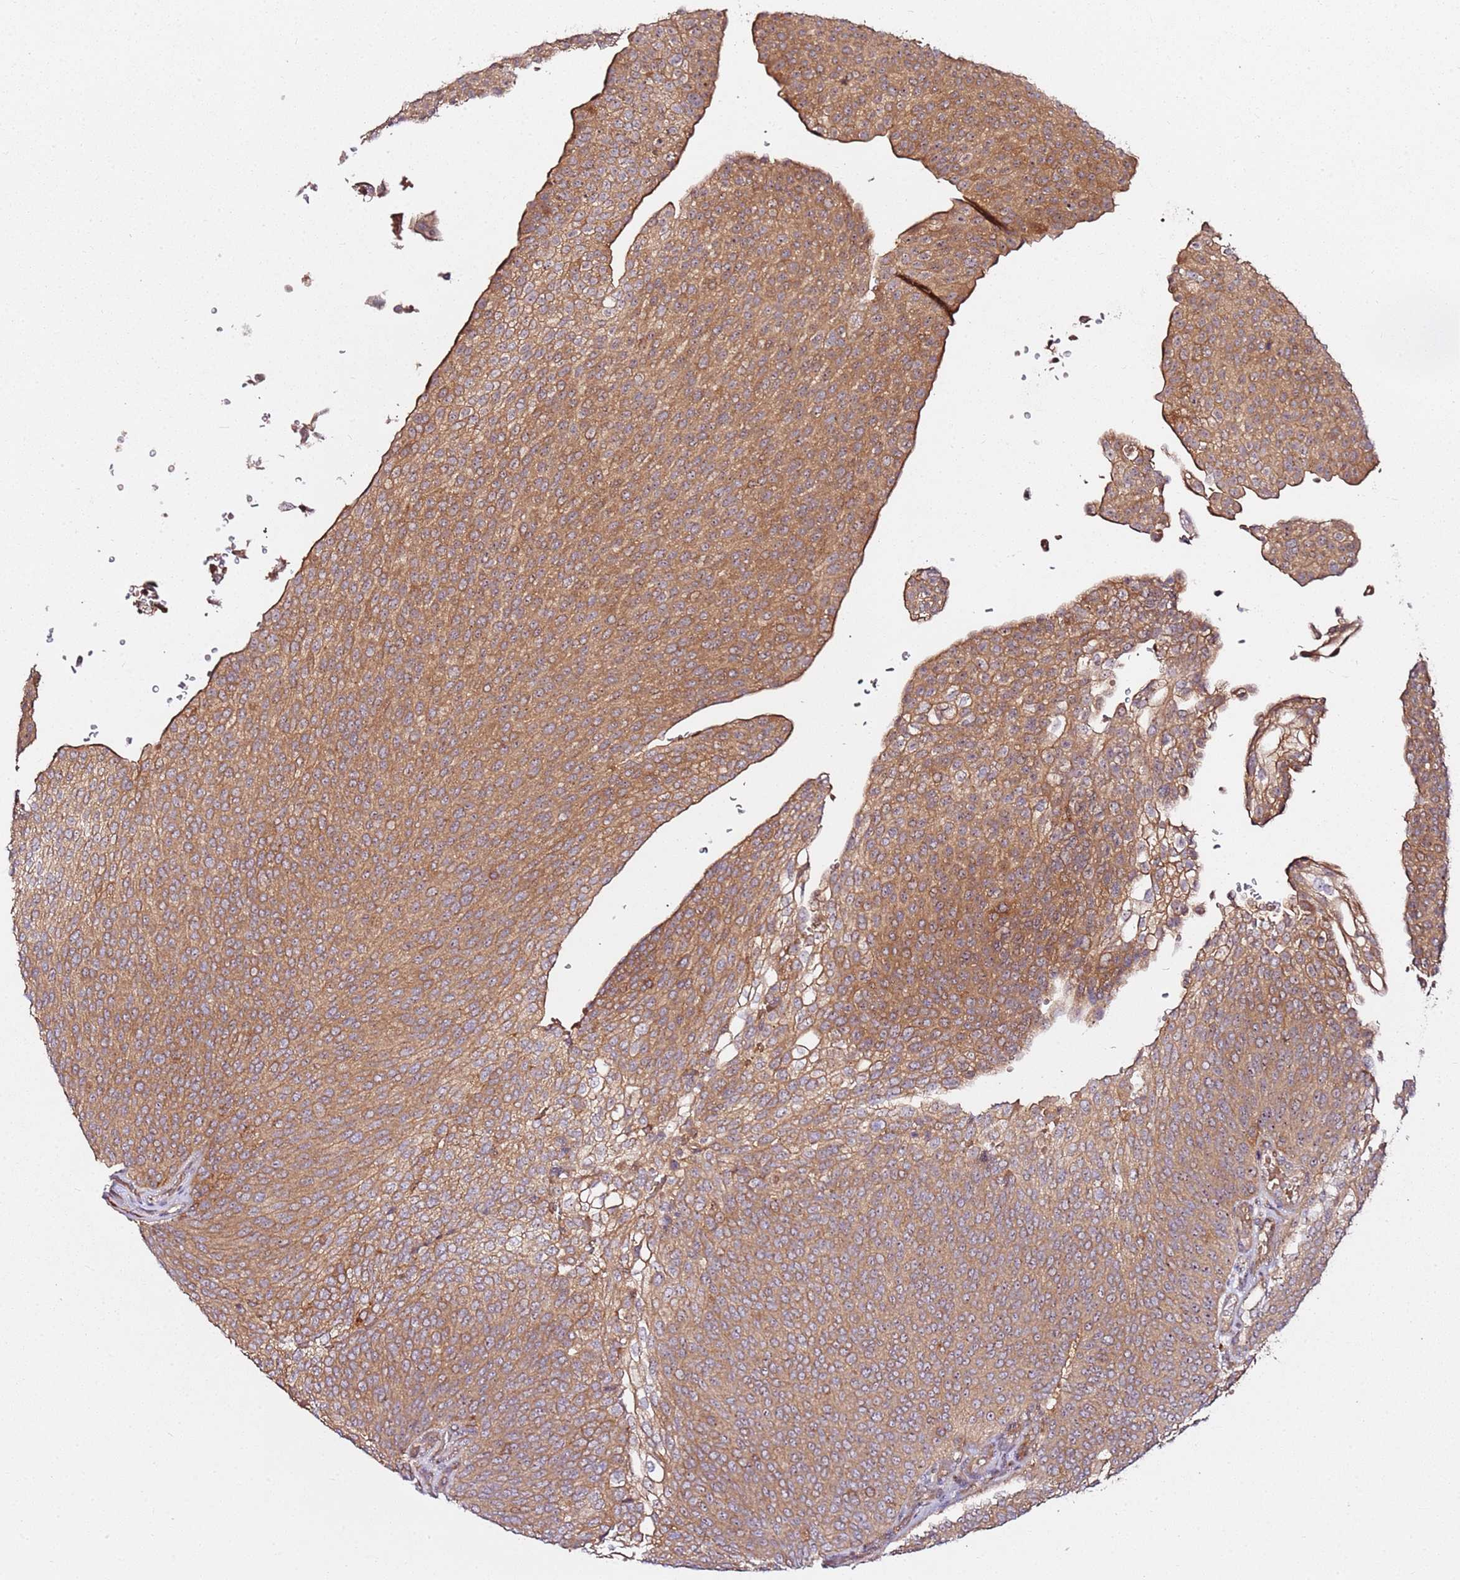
{"staining": {"intensity": "moderate", "quantity": ">75%", "location": "cytoplasmic/membranous"}, "tissue": "urothelial cancer", "cell_type": "Tumor cells", "image_type": "cancer", "snomed": [{"axis": "morphology", "description": "Urothelial carcinoma, High grade"}, {"axis": "topography", "description": "Urinary bladder"}], "caption": "Human high-grade urothelial carcinoma stained with a brown dye shows moderate cytoplasmic/membranous positive staining in approximately >75% of tumor cells.", "gene": "PRMT7", "patient": {"sex": "female", "age": 79}}